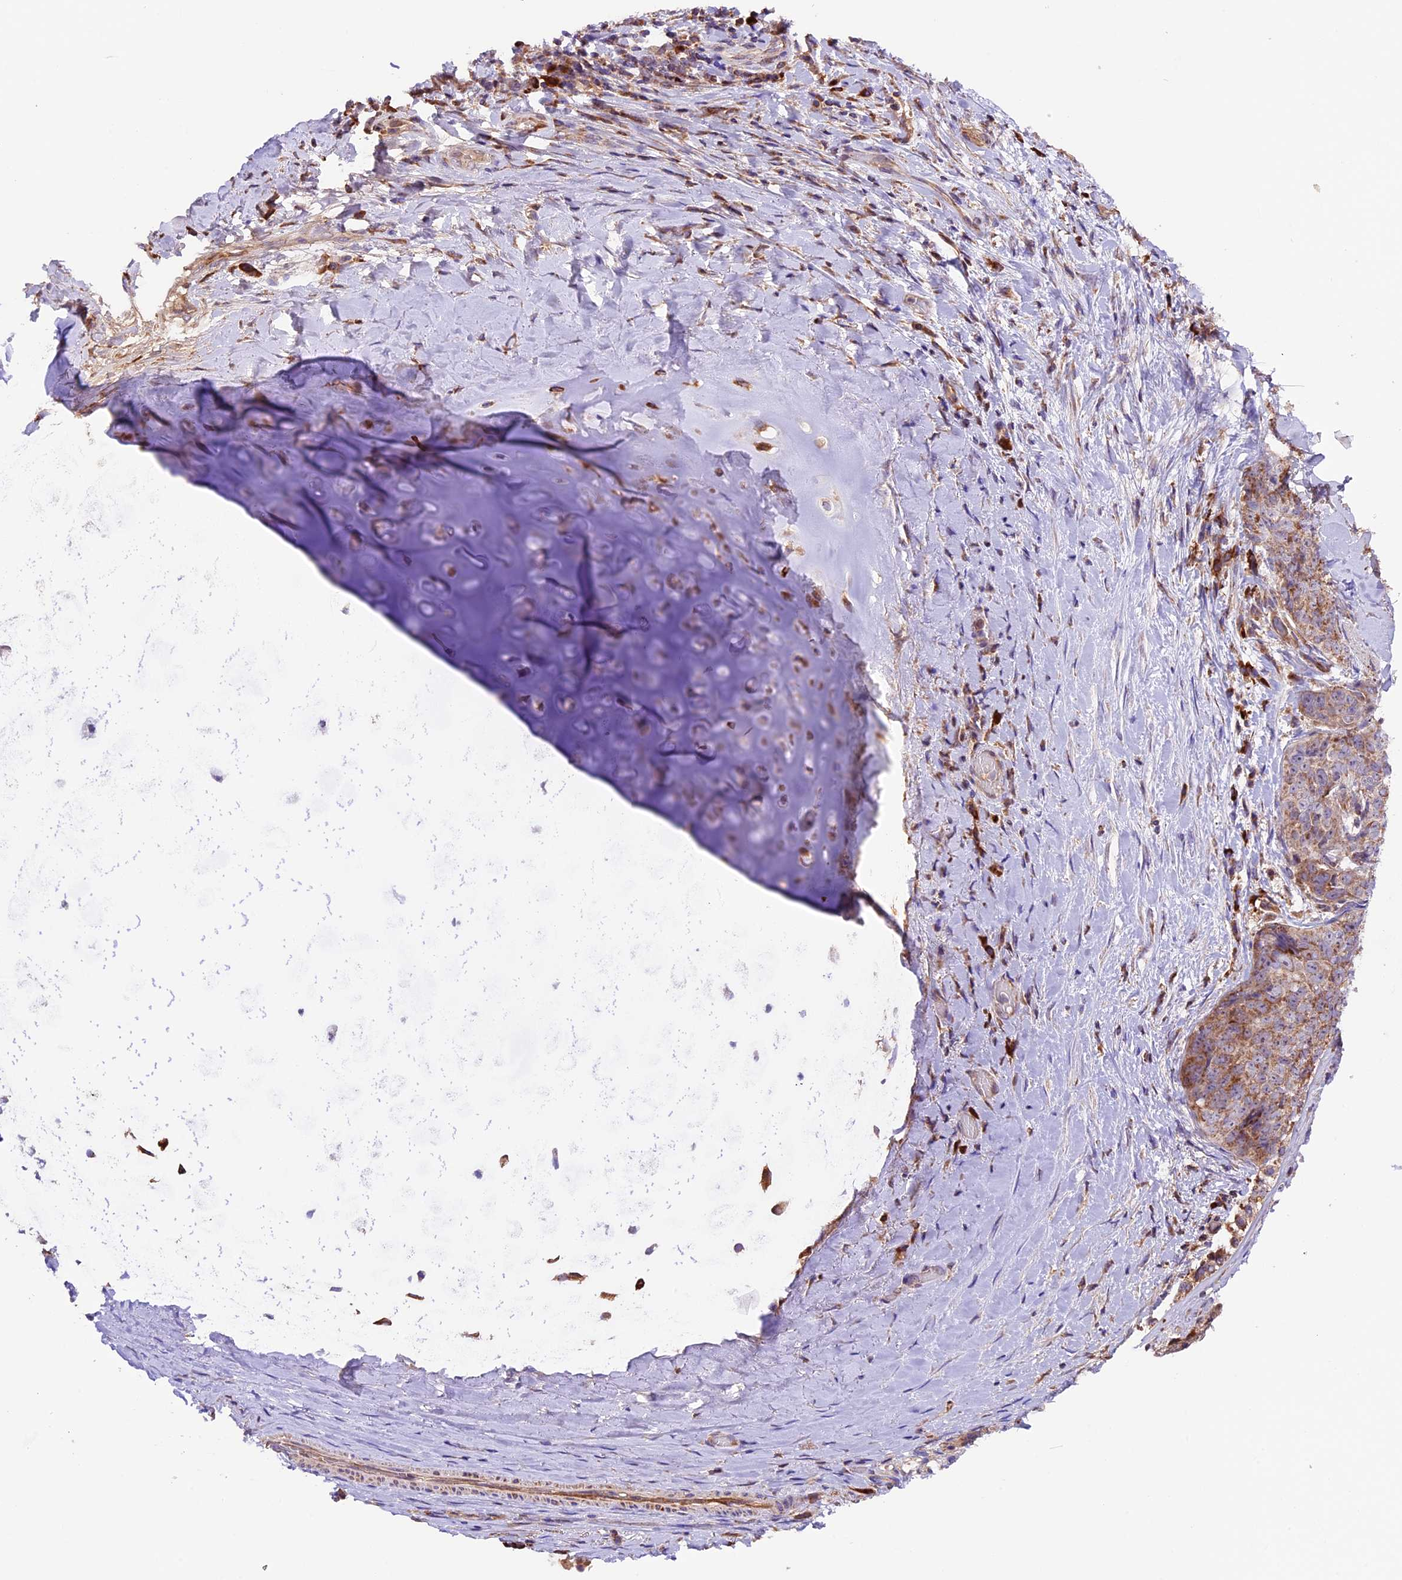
{"staining": {"intensity": "negative", "quantity": "none", "location": "none"}, "tissue": "adipose tissue", "cell_type": "Adipocytes", "image_type": "normal", "snomed": [{"axis": "morphology", "description": "Normal tissue, NOS"}, {"axis": "morphology", "description": "Squamous cell carcinoma, NOS"}, {"axis": "topography", "description": "Bronchus"}, {"axis": "topography", "description": "Lung"}], "caption": "A high-resolution micrograph shows immunohistochemistry staining of normal adipose tissue, which displays no significant positivity in adipocytes.", "gene": "METTL22", "patient": {"sex": "male", "age": 64}}